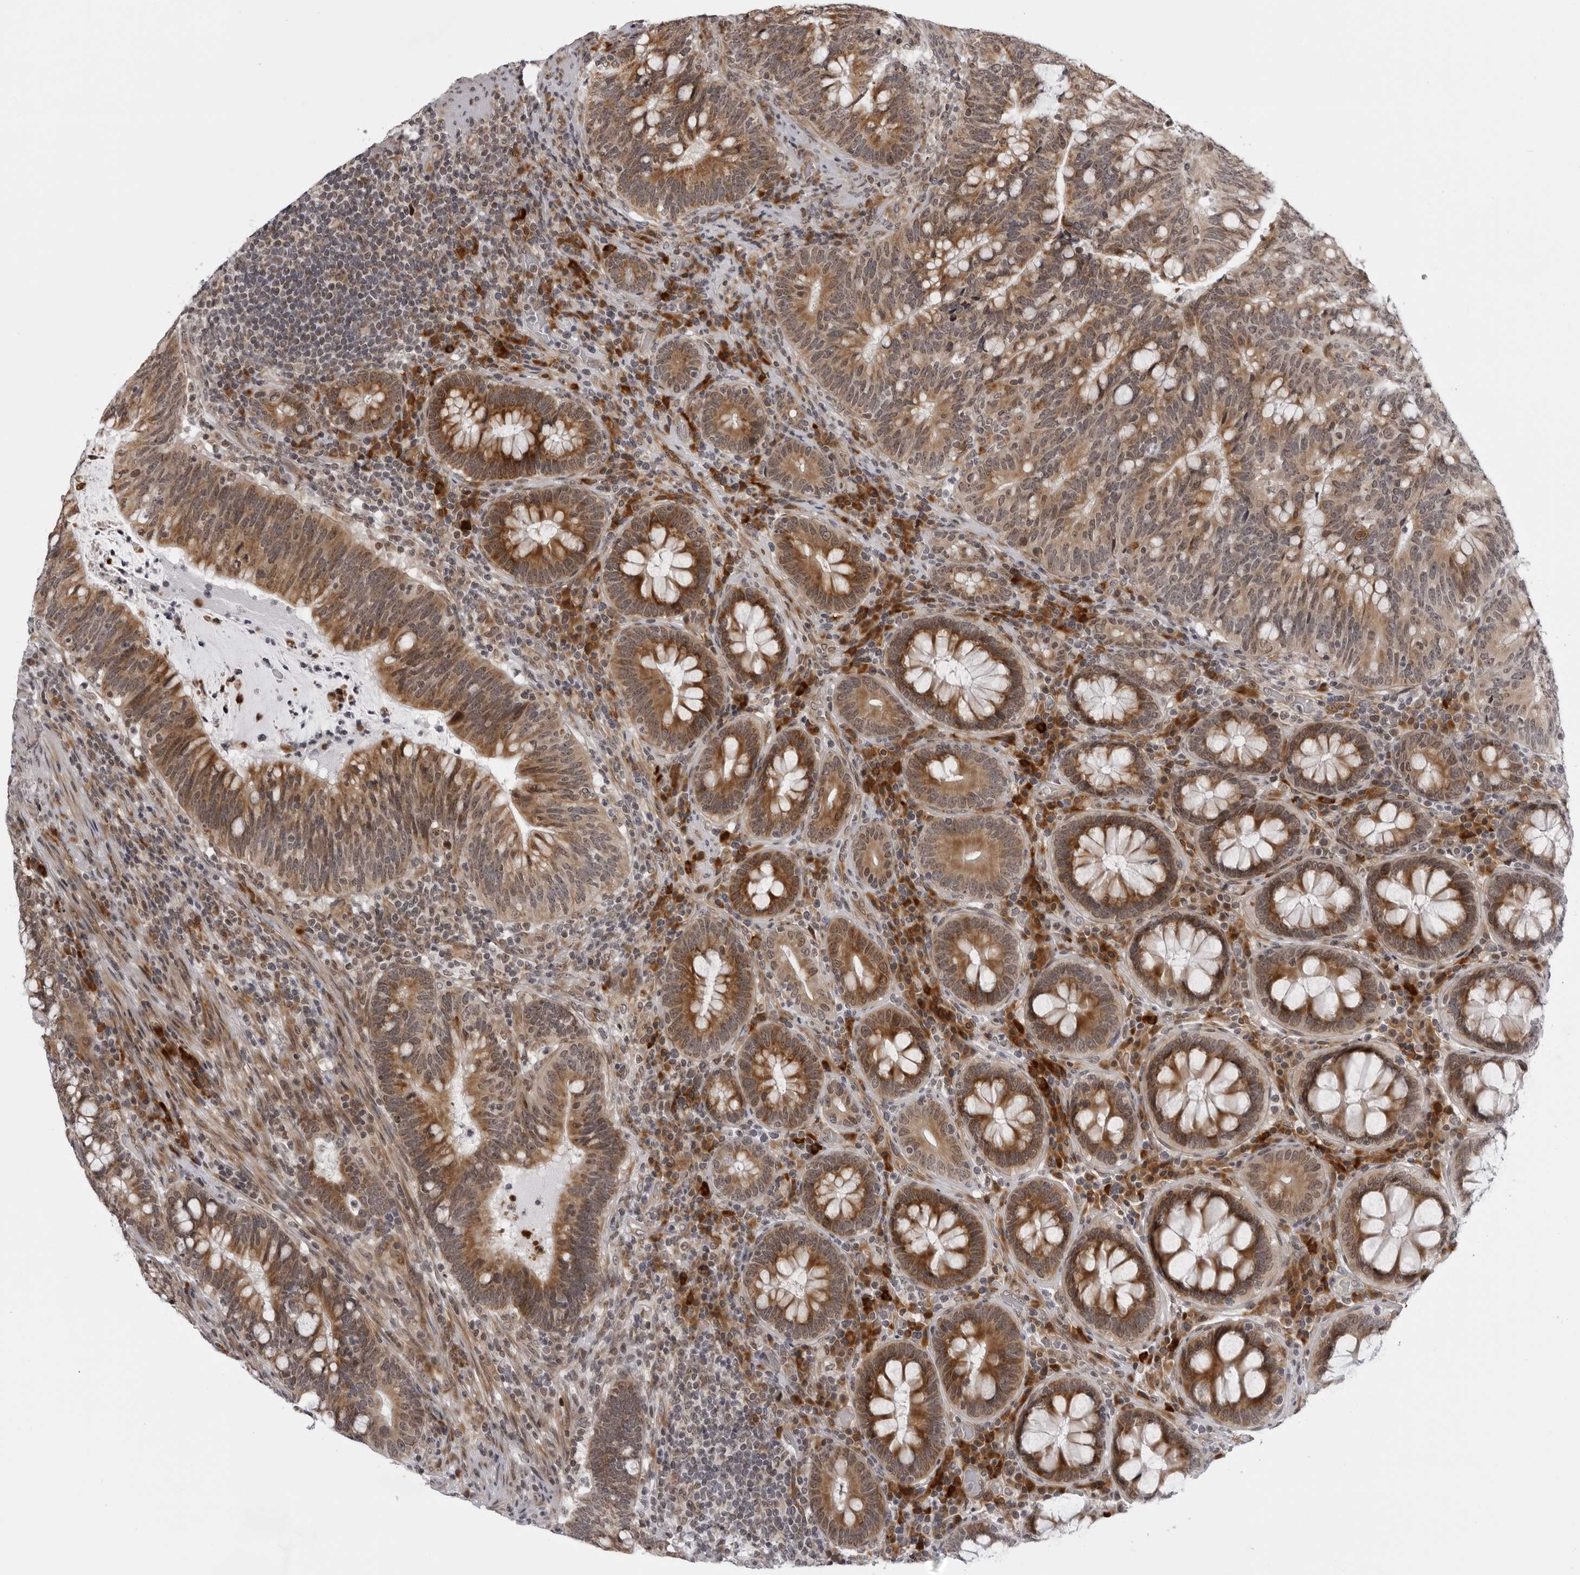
{"staining": {"intensity": "strong", "quantity": ">75%", "location": "cytoplasmic/membranous"}, "tissue": "colorectal cancer", "cell_type": "Tumor cells", "image_type": "cancer", "snomed": [{"axis": "morphology", "description": "Adenocarcinoma, NOS"}, {"axis": "topography", "description": "Colon"}], "caption": "A histopathology image of adenocarcinoma (colorectal) stained for a protein demonstrates strong cytoplasmic/membranous brown staining in tumor cells.", "gene": "GCSAML", "patient": {"sex": "female", "age": 66}}